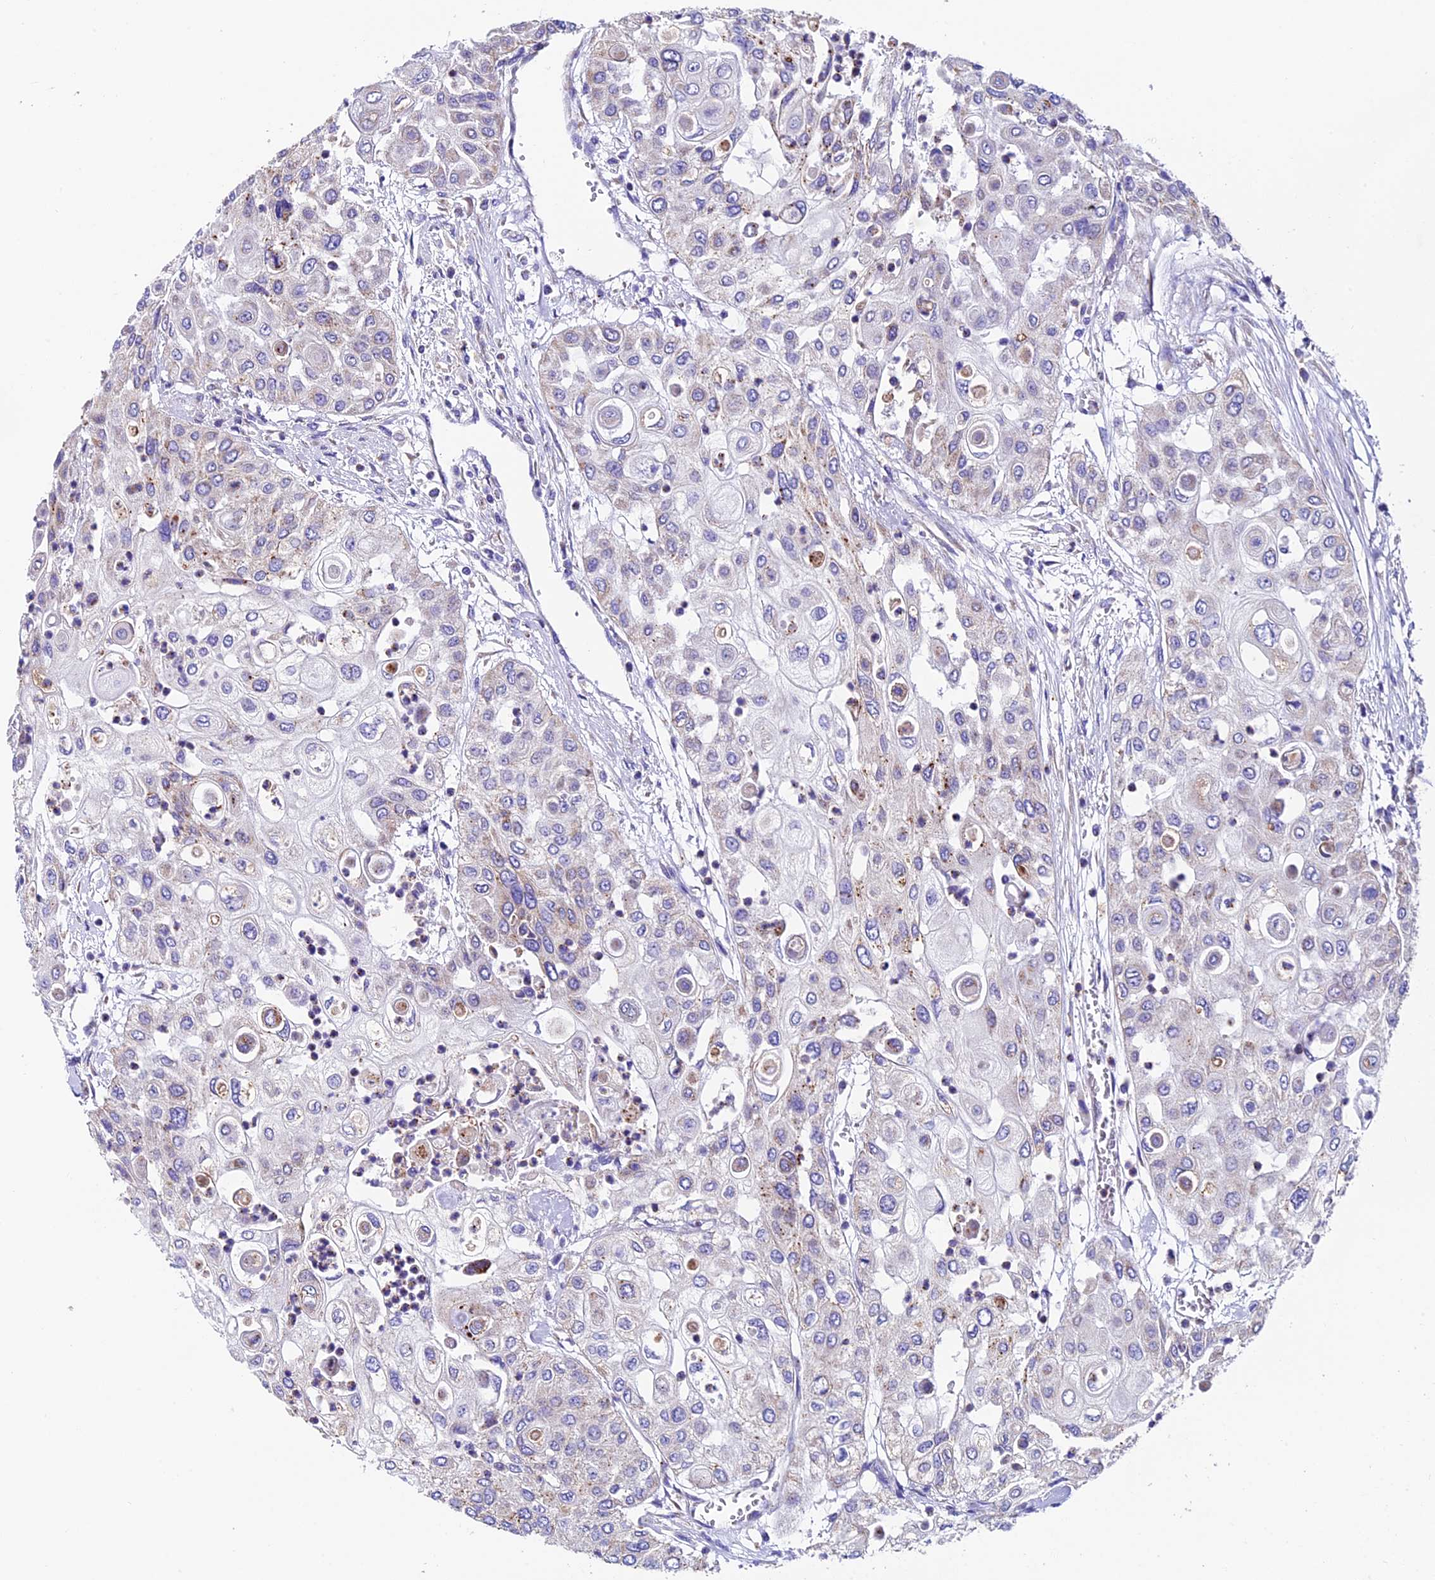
{"staining": {"intensity": "weak", "quantity": "<25%", "location": "cytoplasmic/membranous"}, "tissue": "urothelial cancer", "cell_type": "Tumor cells", "image_type": "cancer", "snomed": [{"axis": "morphology", "description": "Urothelial carcinoma, High grade"}, {"axis": "topography", "description": "Urinary bladder"}], "caption": "Histopathology image shows no significant protein positivity in tumor cells of urothelial carcinoma (high-grade).", "gene": "COMTD1", "patient": {"sex": "female", "age": 79}}